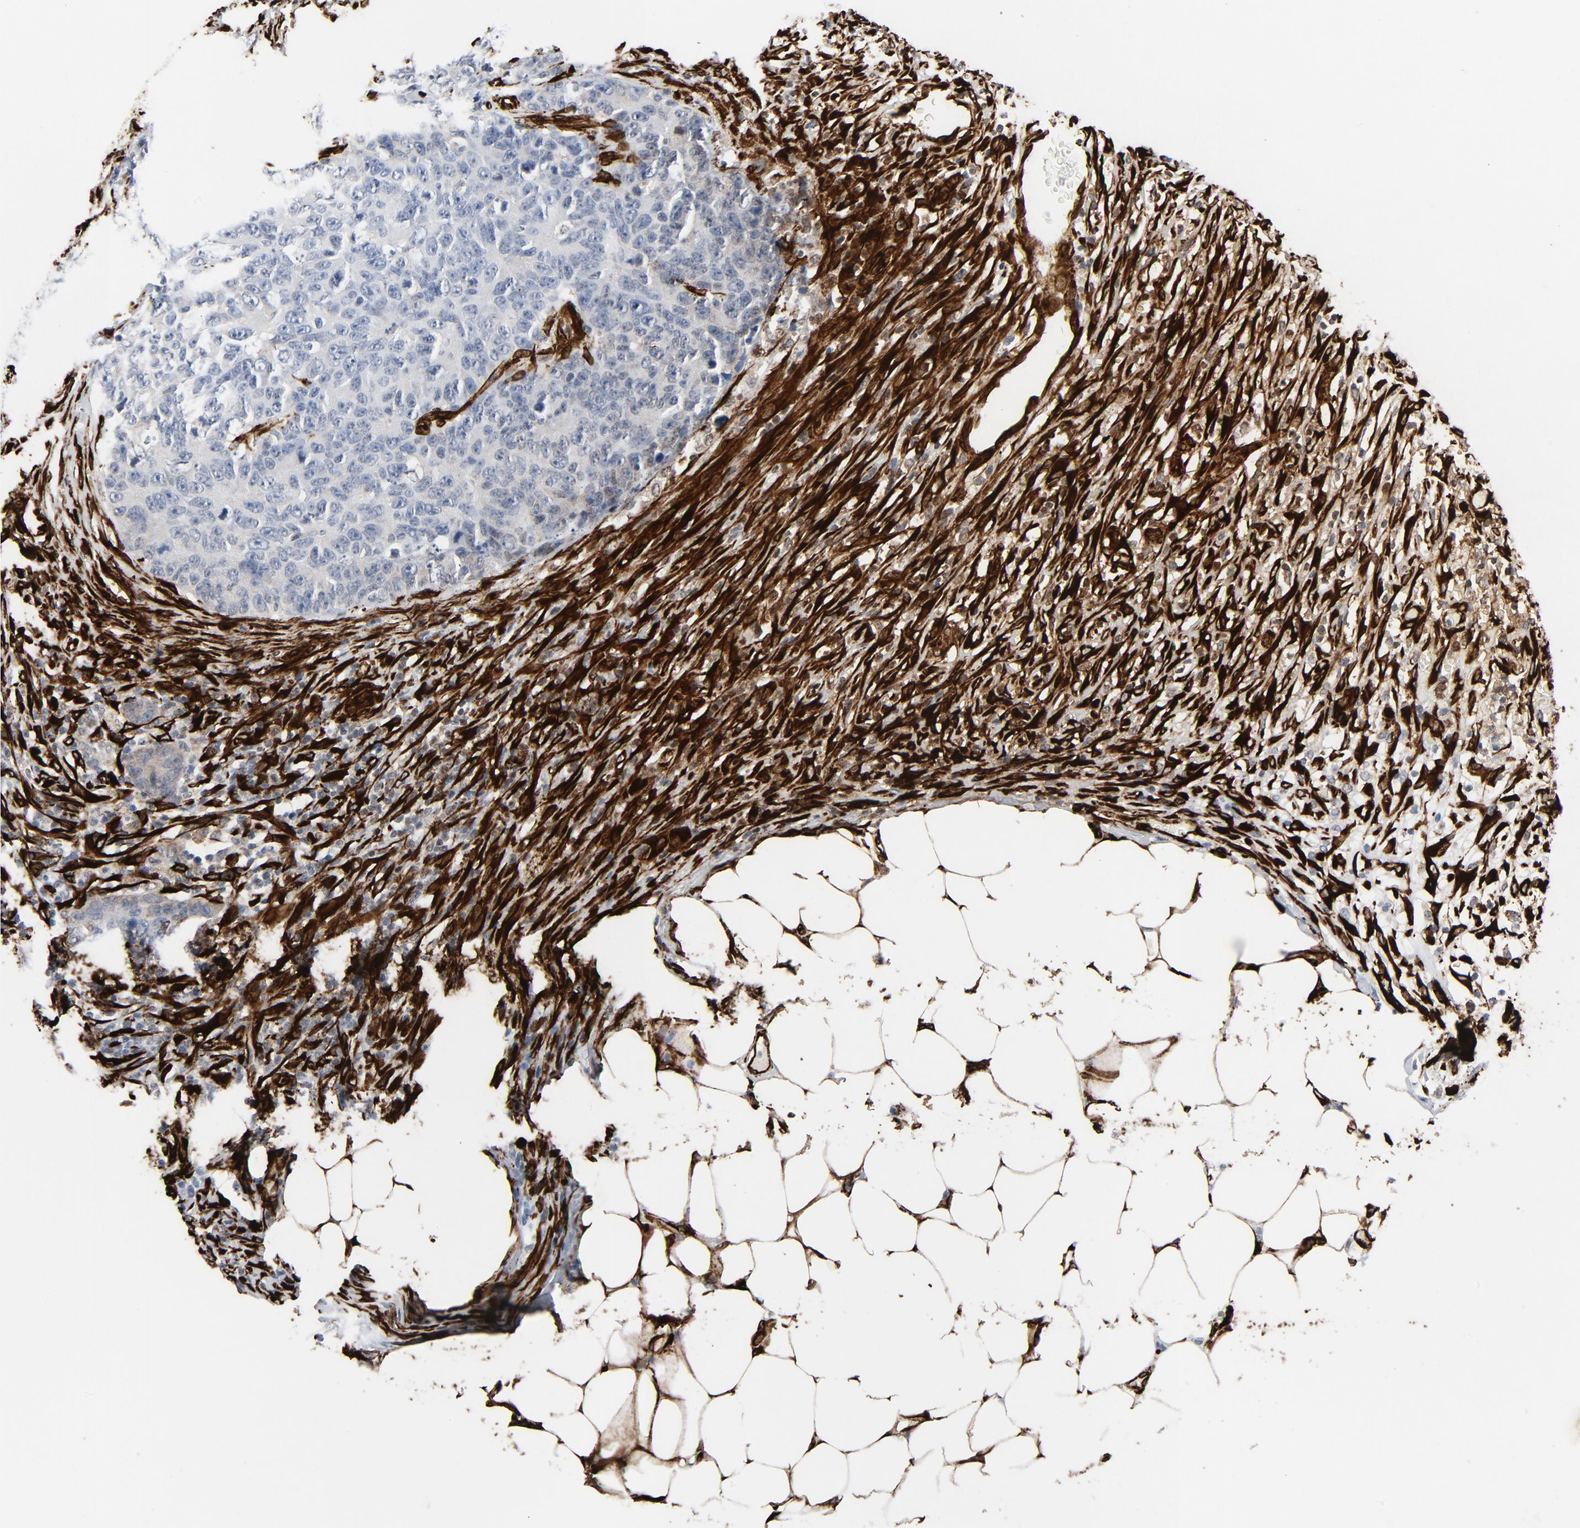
{"staining": {"intensity": "negative", "quantity": "none", "location": "none"}, "tissue": "colorectal cancer", "cell_type": "Tumor cells", "image_type": "cancer", "snomed": [{"axis": "morphology", "description": "Adenocarcinoma, NOS"}, {"axis": "topography", "description": "Colon"}], "caption": "The micrograph demonstrates no significant positivity in tumor cells of colorectal cancer.", "gene": "SERPINH1", "patient": {"sex": "female", "age": 86}}